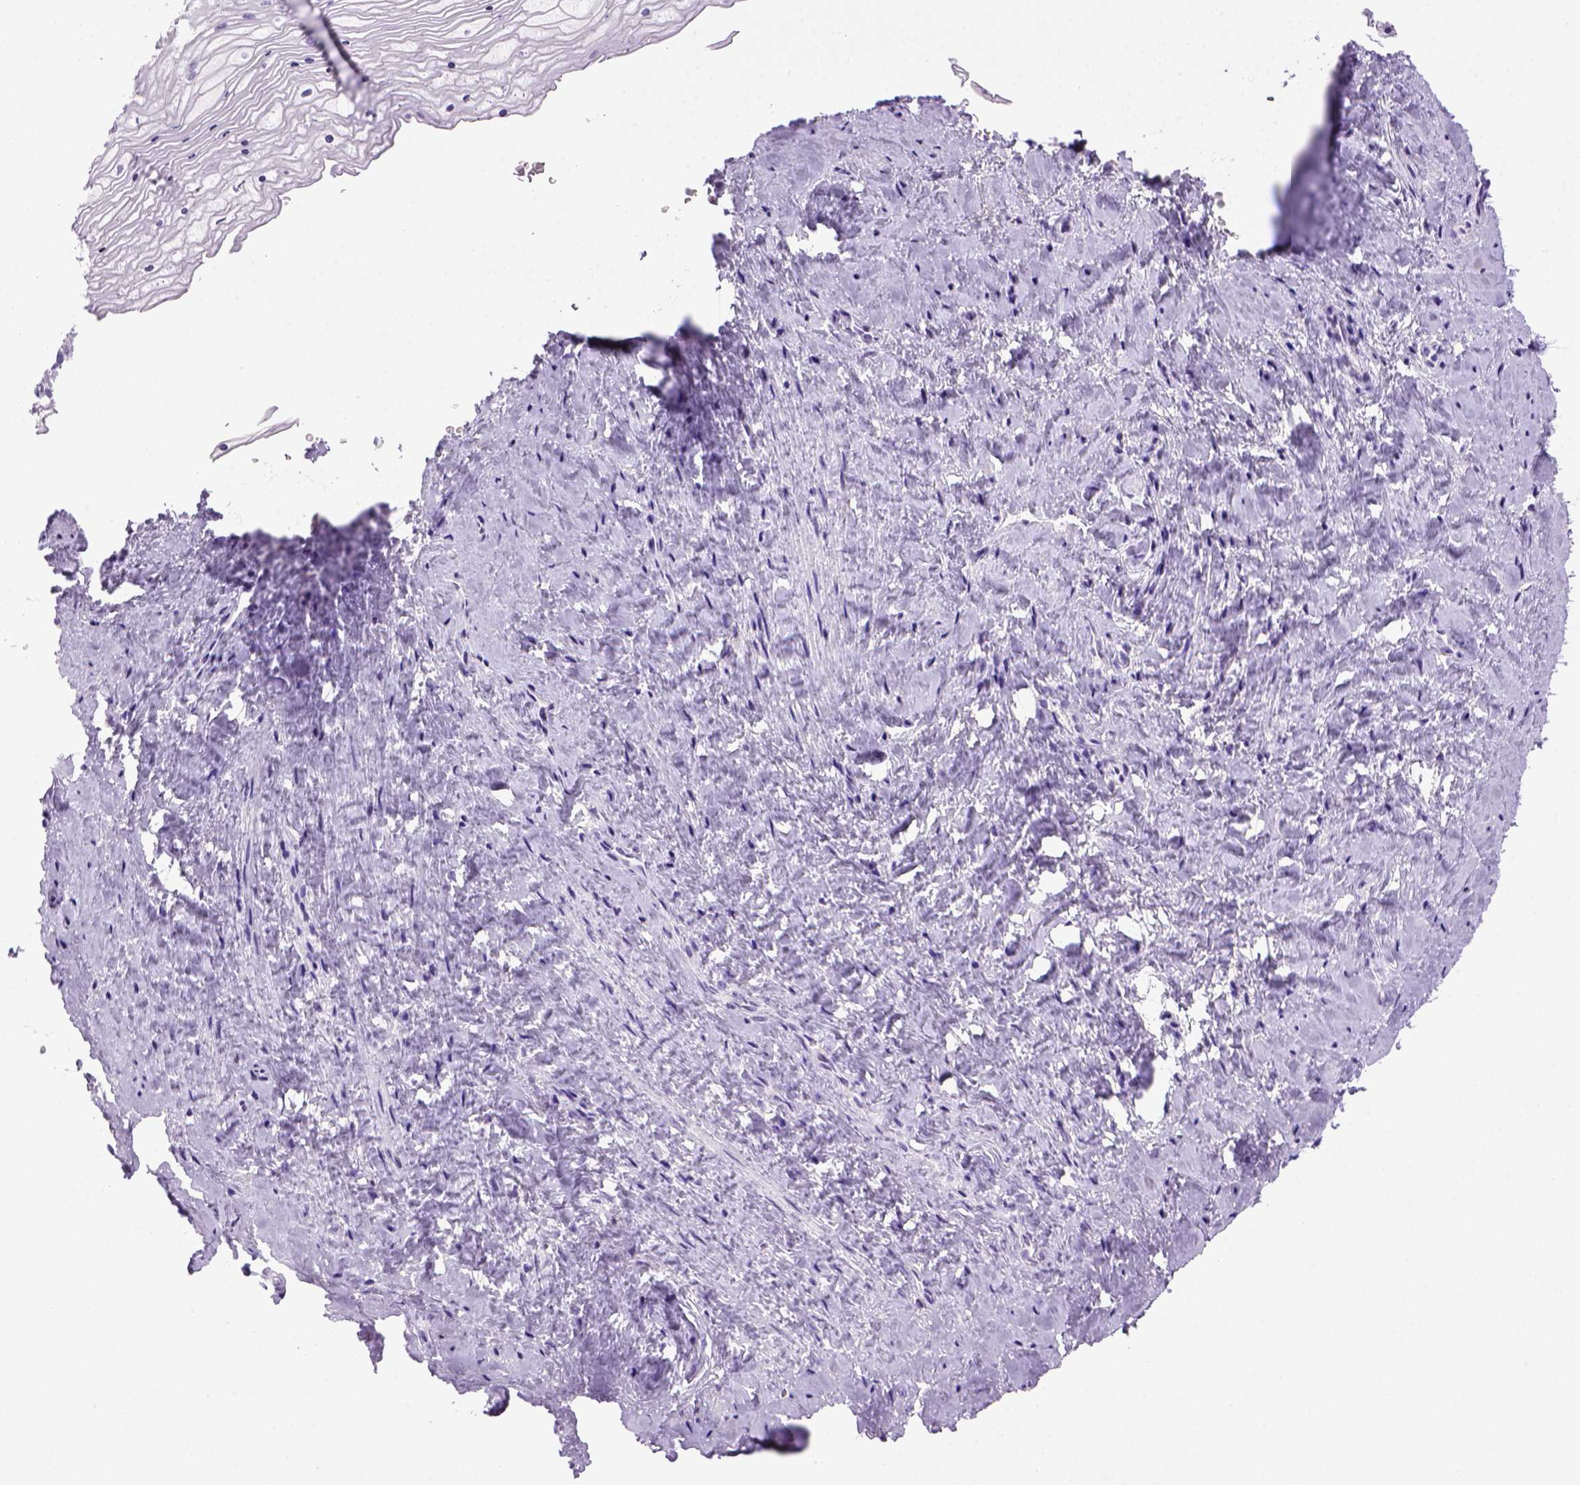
{"staining": {"intensity": "negative", "quantity": "none", "location": "none"}, "tissue": "vagina", "cell_type": "Squamous epithelial cells", "image_type": "normal", "snomed": [{"axis": "morphology", "description": "Normal tissue, NOS"}, {"axis": "topography", "description": "Vagina"}], "caption": "Squamous epithelial cells are negative for brown protein staining in benign vagina. (Brightfield microscopy of DAB (3,3'-diaminobenzidine) immunohistochemistry at high magnification).", "gene": "SGCG", "patient": {"sex": "female", "age": 45}}